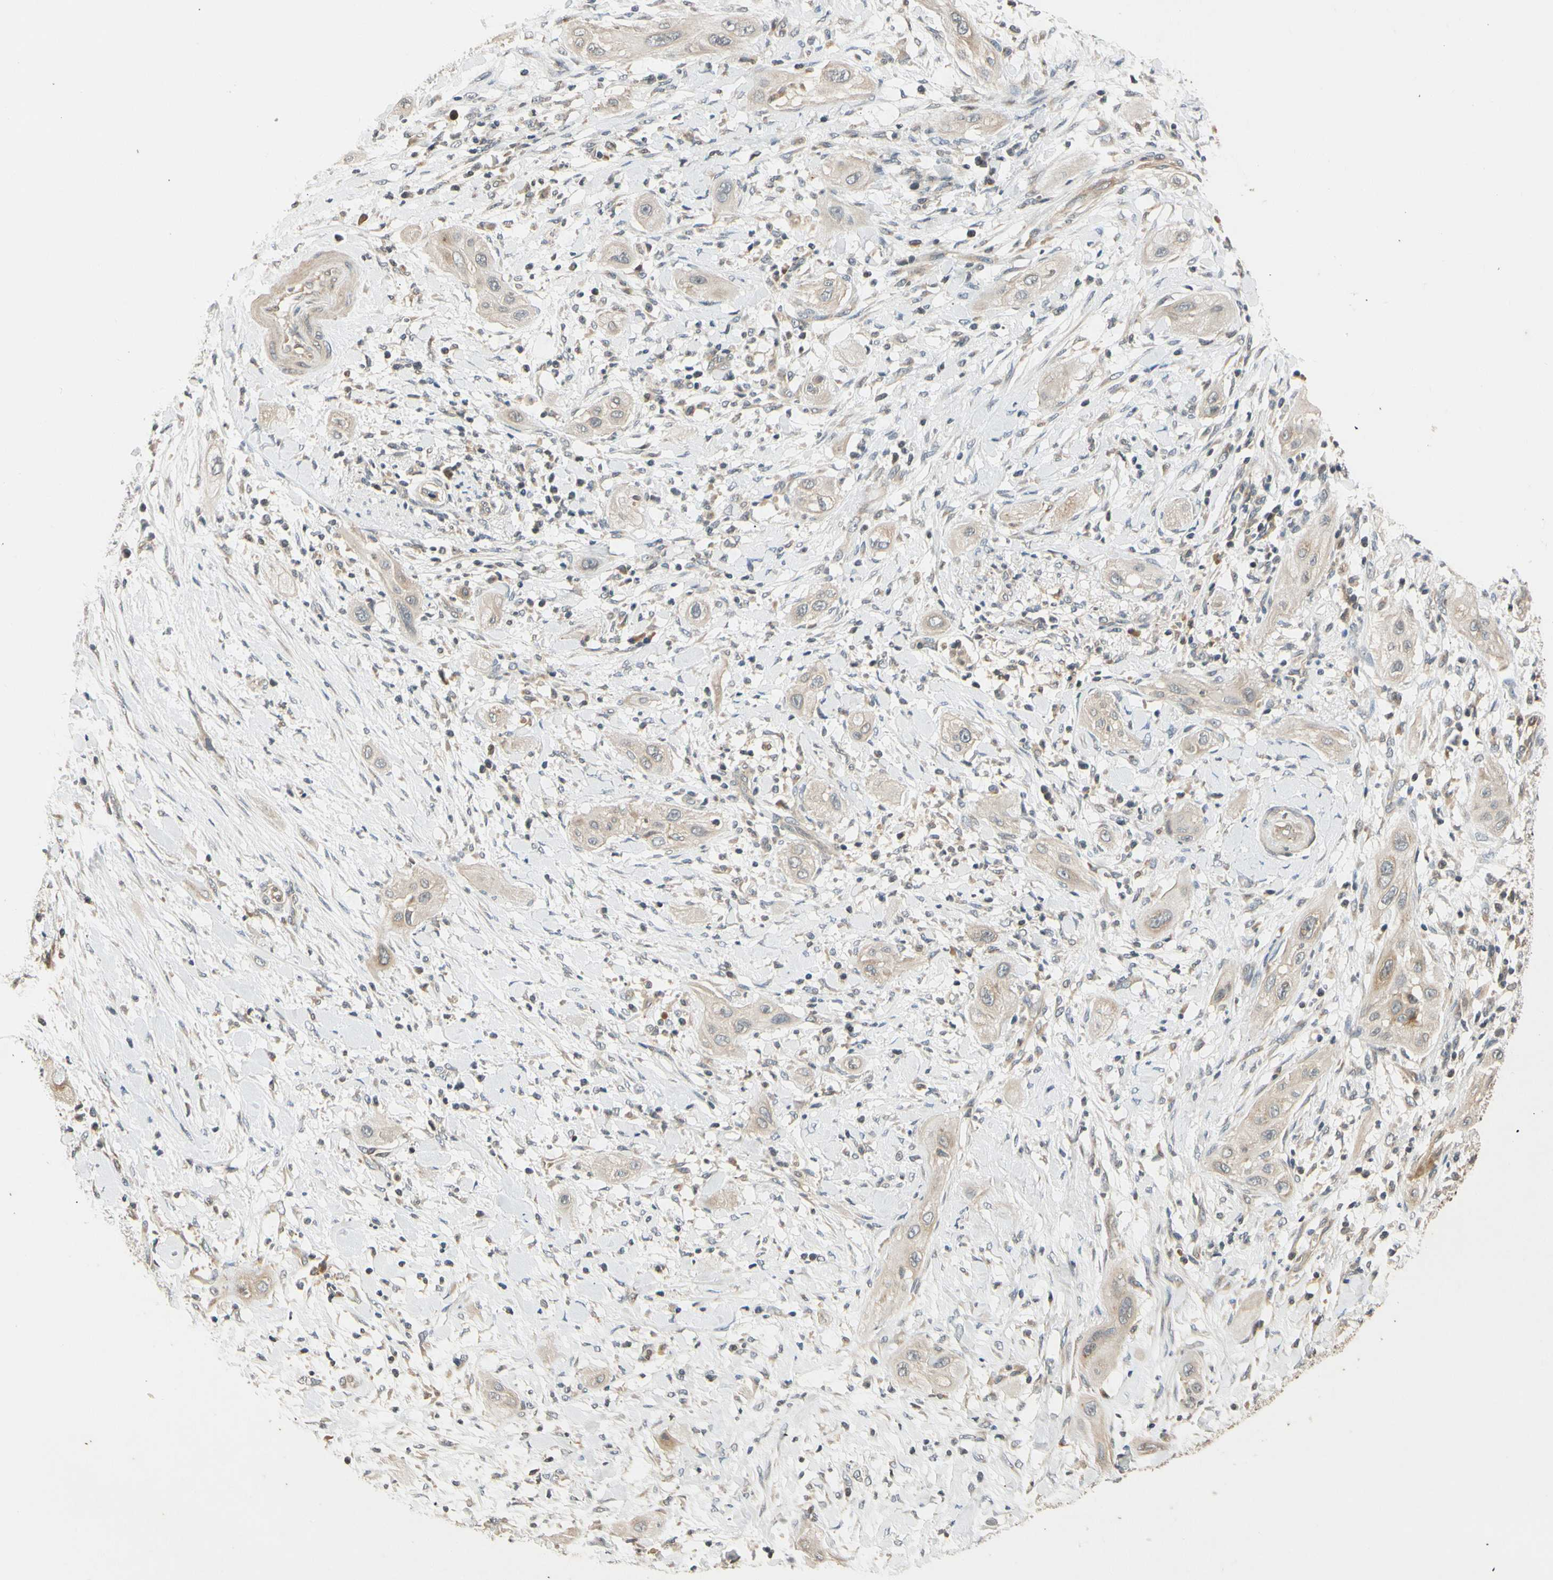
{"staining": {"intensity": "weak", "quantity": ">75%", "location": "cytoplasmic/membranous"}, "tissue": "lung cancer", "cell_type": "Tumor cells", "image_type": "cancer", "snomed": [{"axis": "morphology", "description": "Squamous cell carcinoma, NOS"}, {"axis": "topography", "description": "Lung"}], "caption": "Lung cancer (squamous cell carcinoma) stained with a protein marker exhibits weak staining in tumor cells.", "gene": "ATP2C1", "patient": {"sex": "female", "age": 47}}